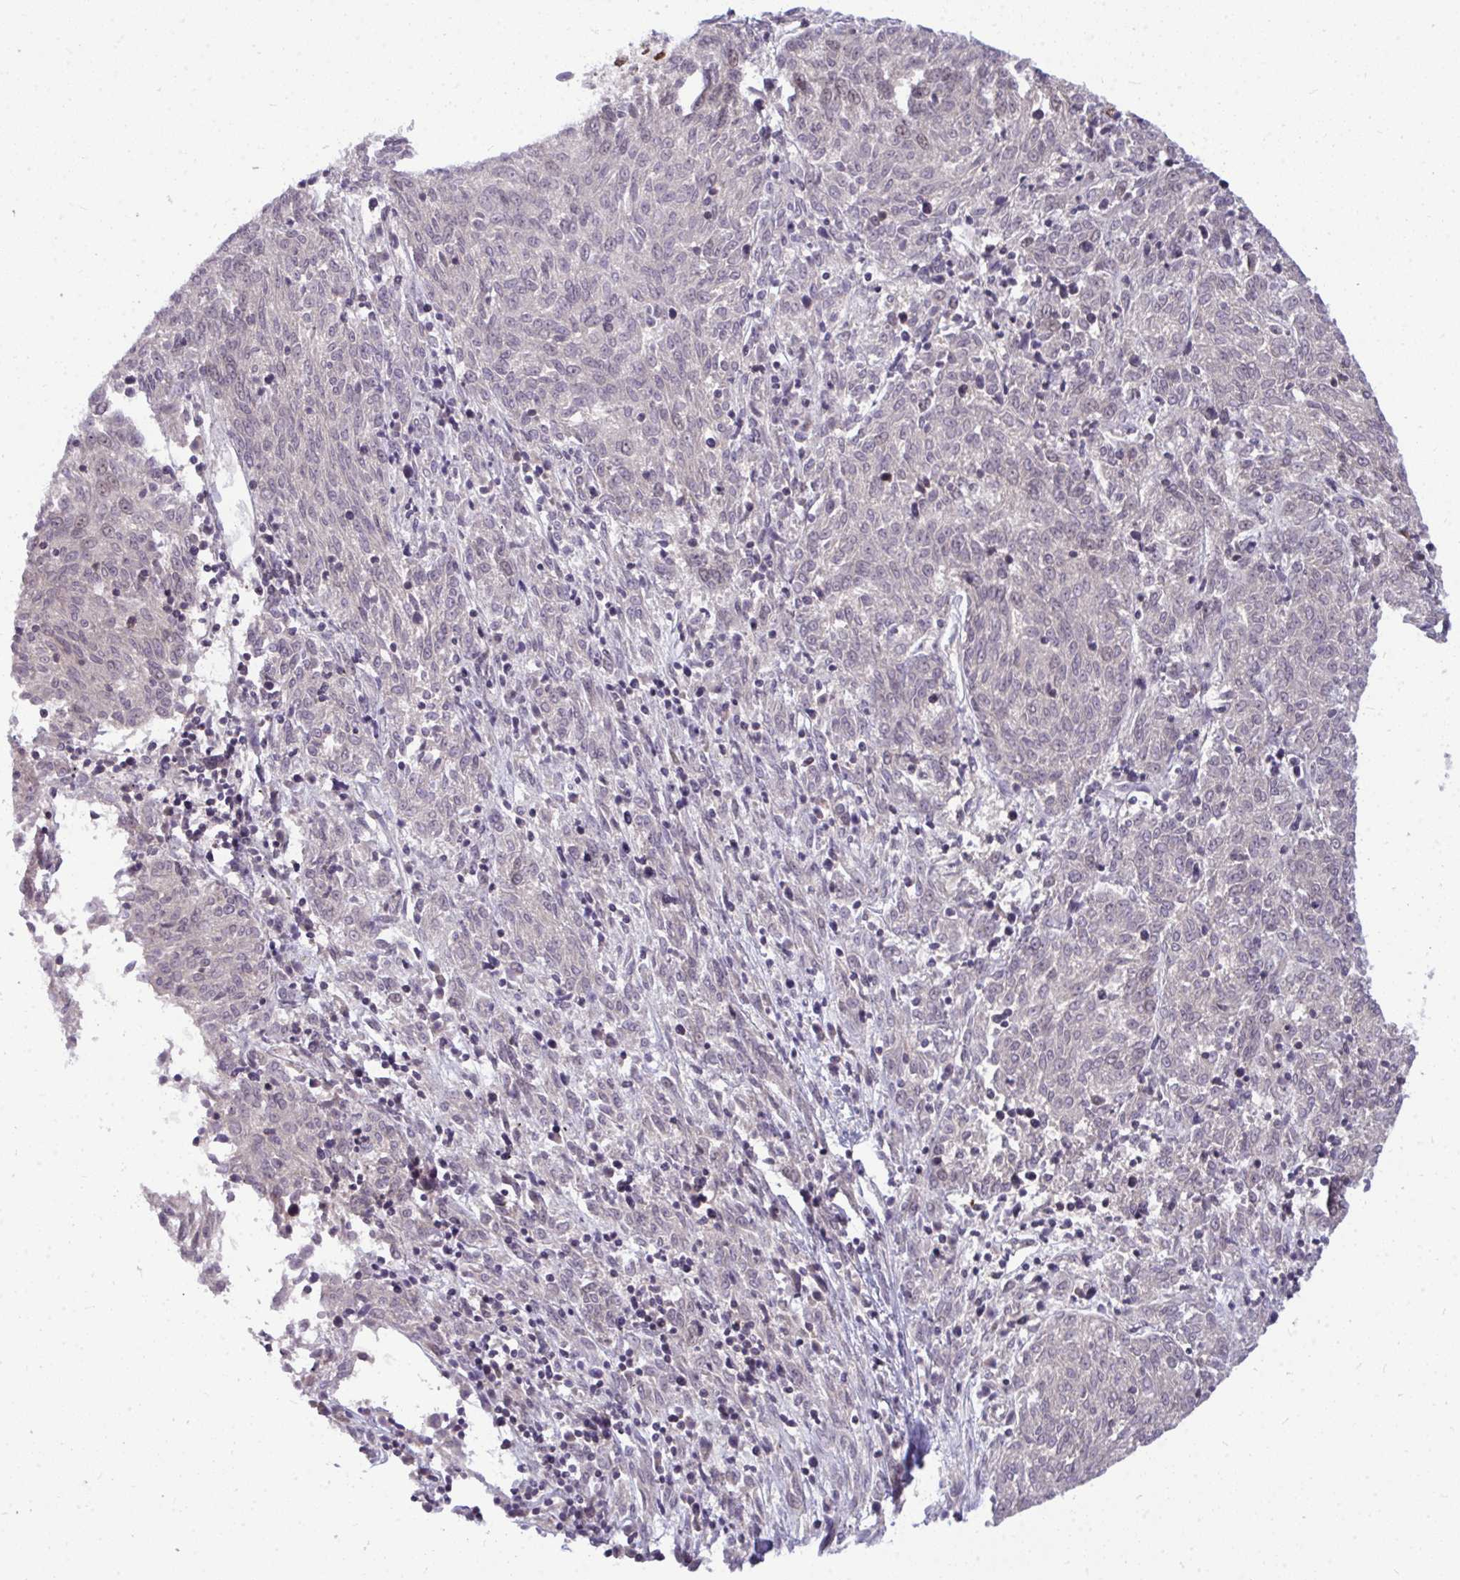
{"staining": {"intensity": "weak", "quantity": "25%-75%", "location": "nuclear"}, "tissue": "melanoma", "cell_type": "Tumor cells", "image_type": "cancer", "snomed": [{"axis": "morphology", "description": "Malignant melanoma, NOS"}, {"axis": "topography", "description": "Skin"}], "caption": "IHC (DAB (3,3'-diaminobenzidine)) staining of human malignant melanoma demonstrates weak nuclear protein expression in about 25%-75% of tumor cells. The staining was performed using DAB to visualize the protein expression in brown, while the nuclei were stained in blue with hematoxylin (Magnification: 20x).", "gene": "JPT1", "patient": {"sex": "female", "age": 72}}